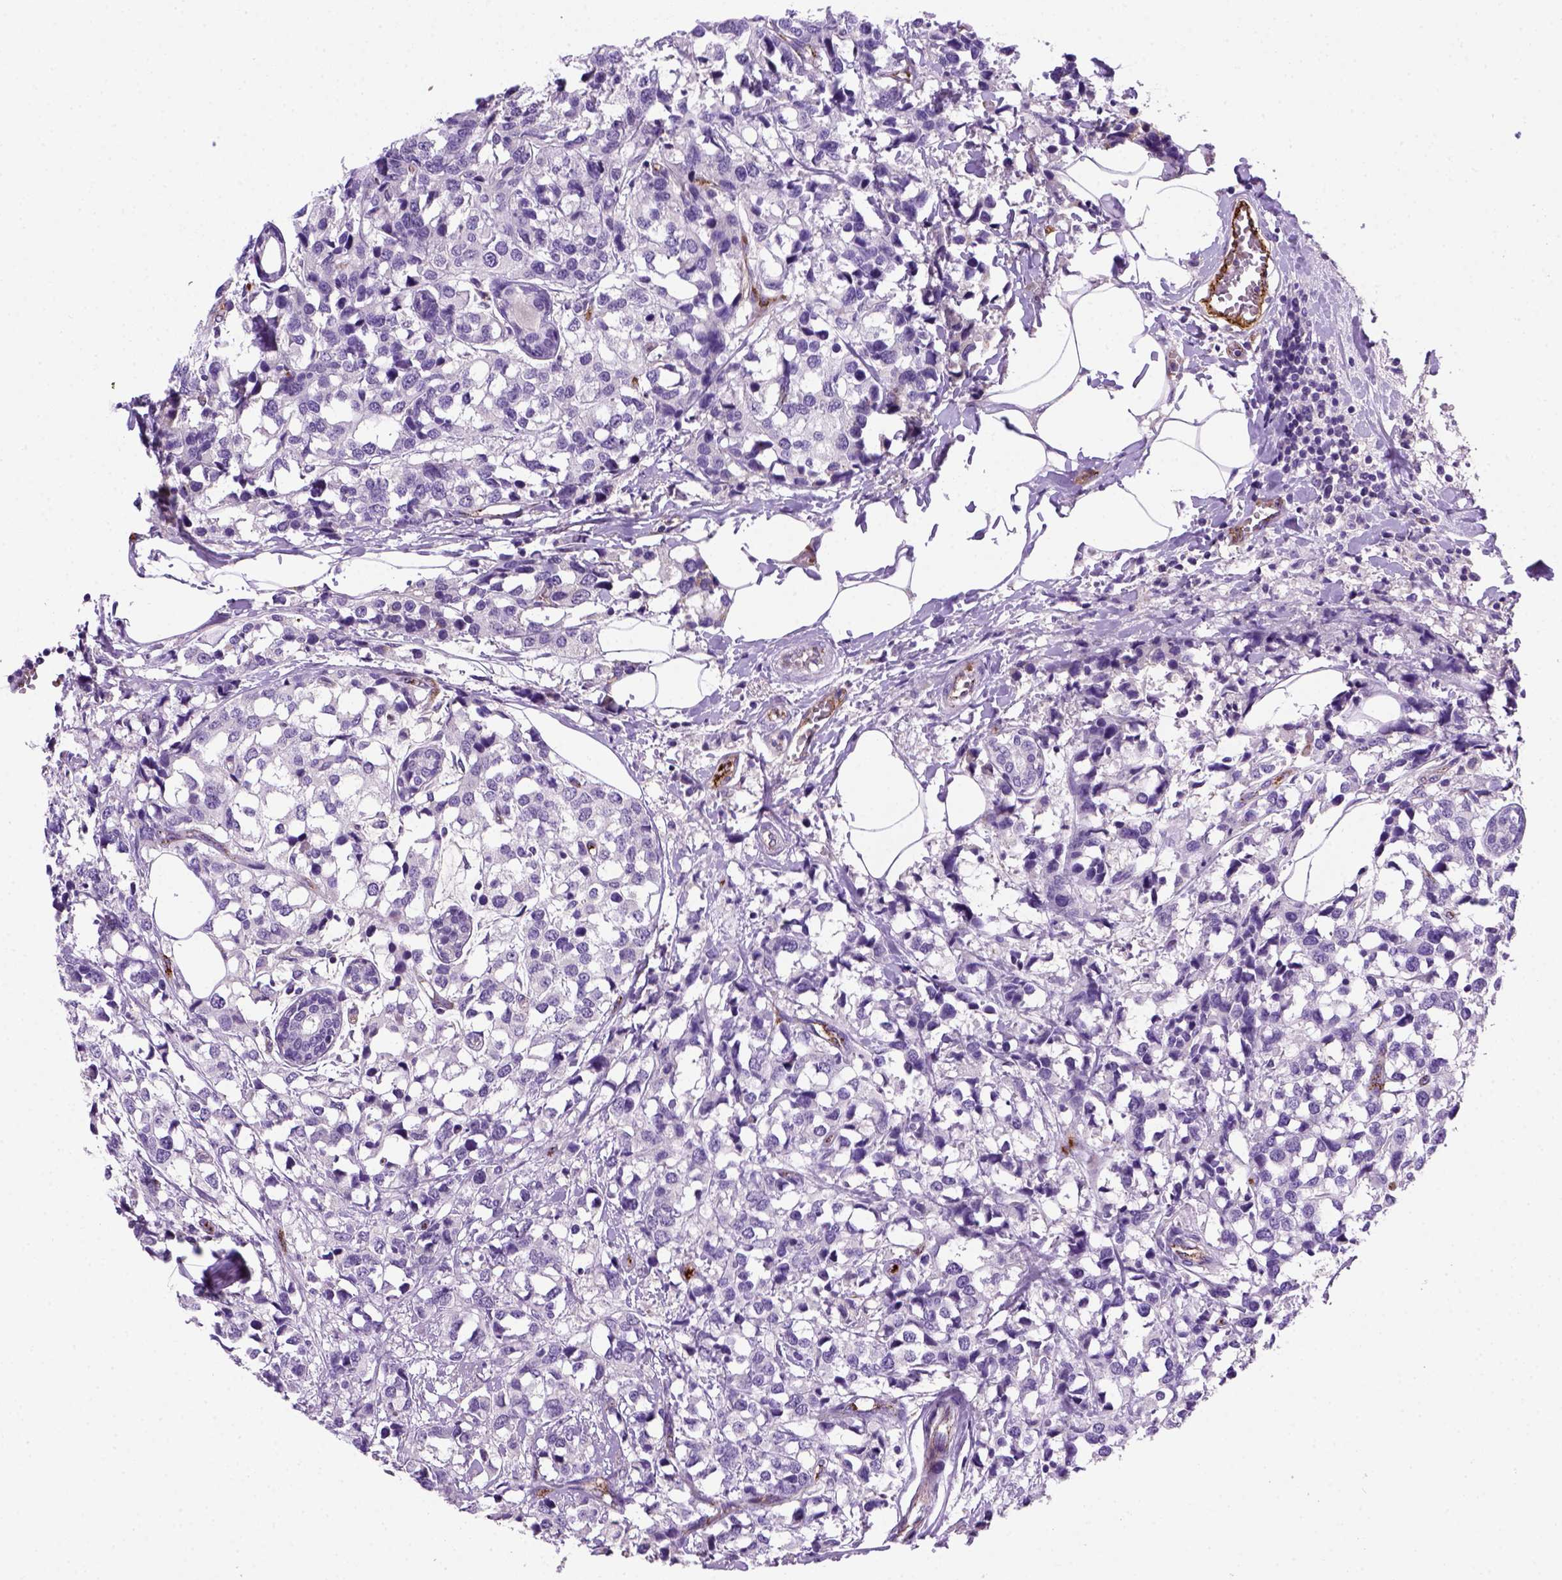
{"staining": {"intensity": "negative", "quantity": "none", "location": "none"}, "tissue": "breast cancer", "cell_type": "Tumor cells", "image_type": "cancer", "snomed": [{"axis": "morphology", "description": "Lobular carcinoma"}, {"axis": "topography", "description": "Breast"}], "caption": "Lobular carcinoma (breast) stained for a protein using IHC shows no staining tumor cells.", "gene": "VWF", "patient": {"sex": "female", "age": 59}}